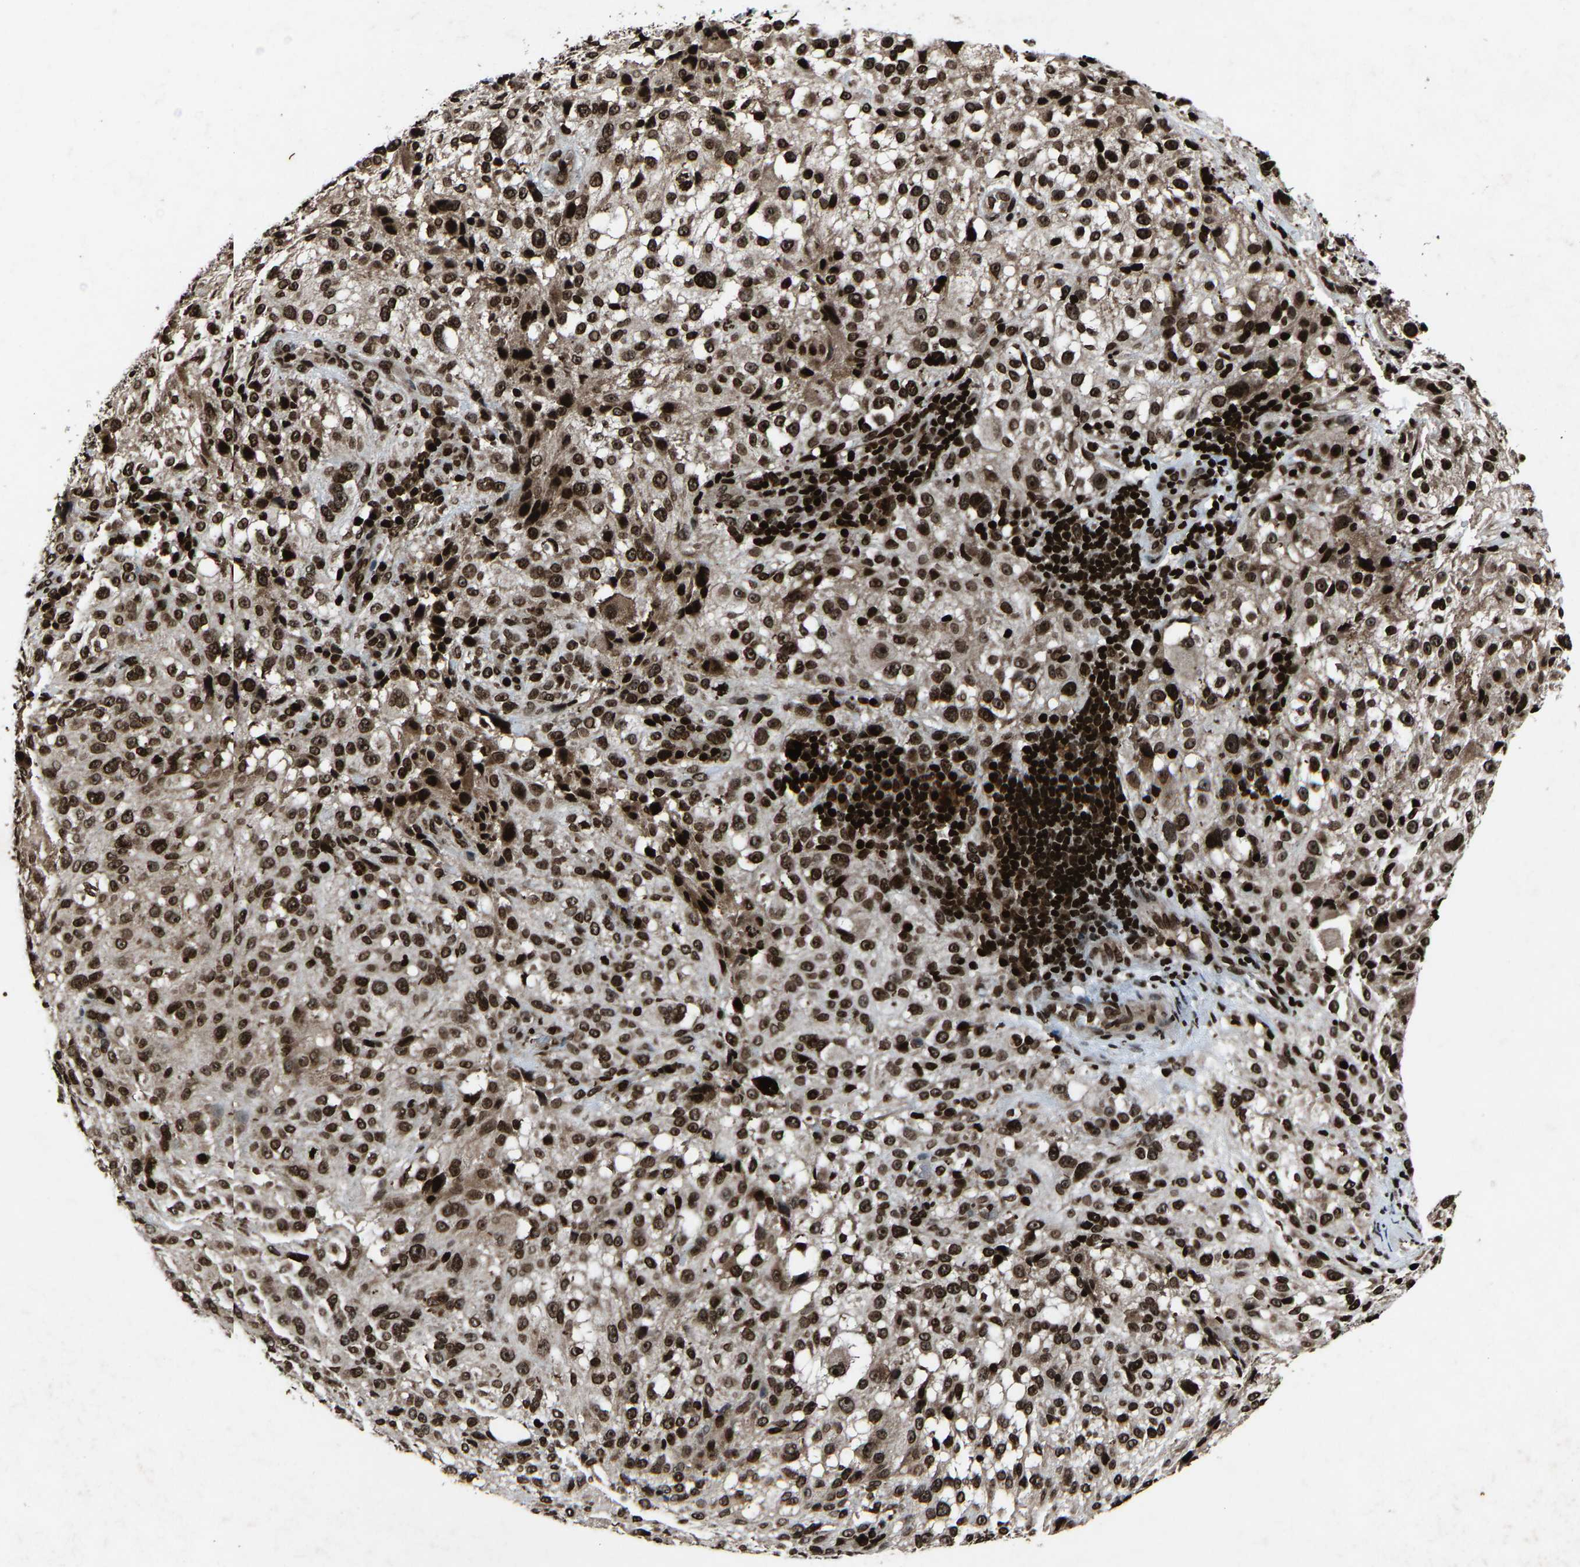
{"staining": {"intensity": "strong", "quantity": ">75%", "location": "nuclear"}, "tissue": "melanoma", "cell_type": "Tumor cells", "image_type": "cancer", "snomed": [{"axis": "morphology", "description": "Necrosis, NOS"}, {"axis": "morphology", "description": "Malignant melanoma, NOS"}, {"axis": "topography", "description": "Skin"}], "caption": "Protein expression analysis of melanoma reveals strong nuclear staining in about >75% of tumor cells.", "gene": "H4C1", "patient": {"sex": "female", "age": 87}}